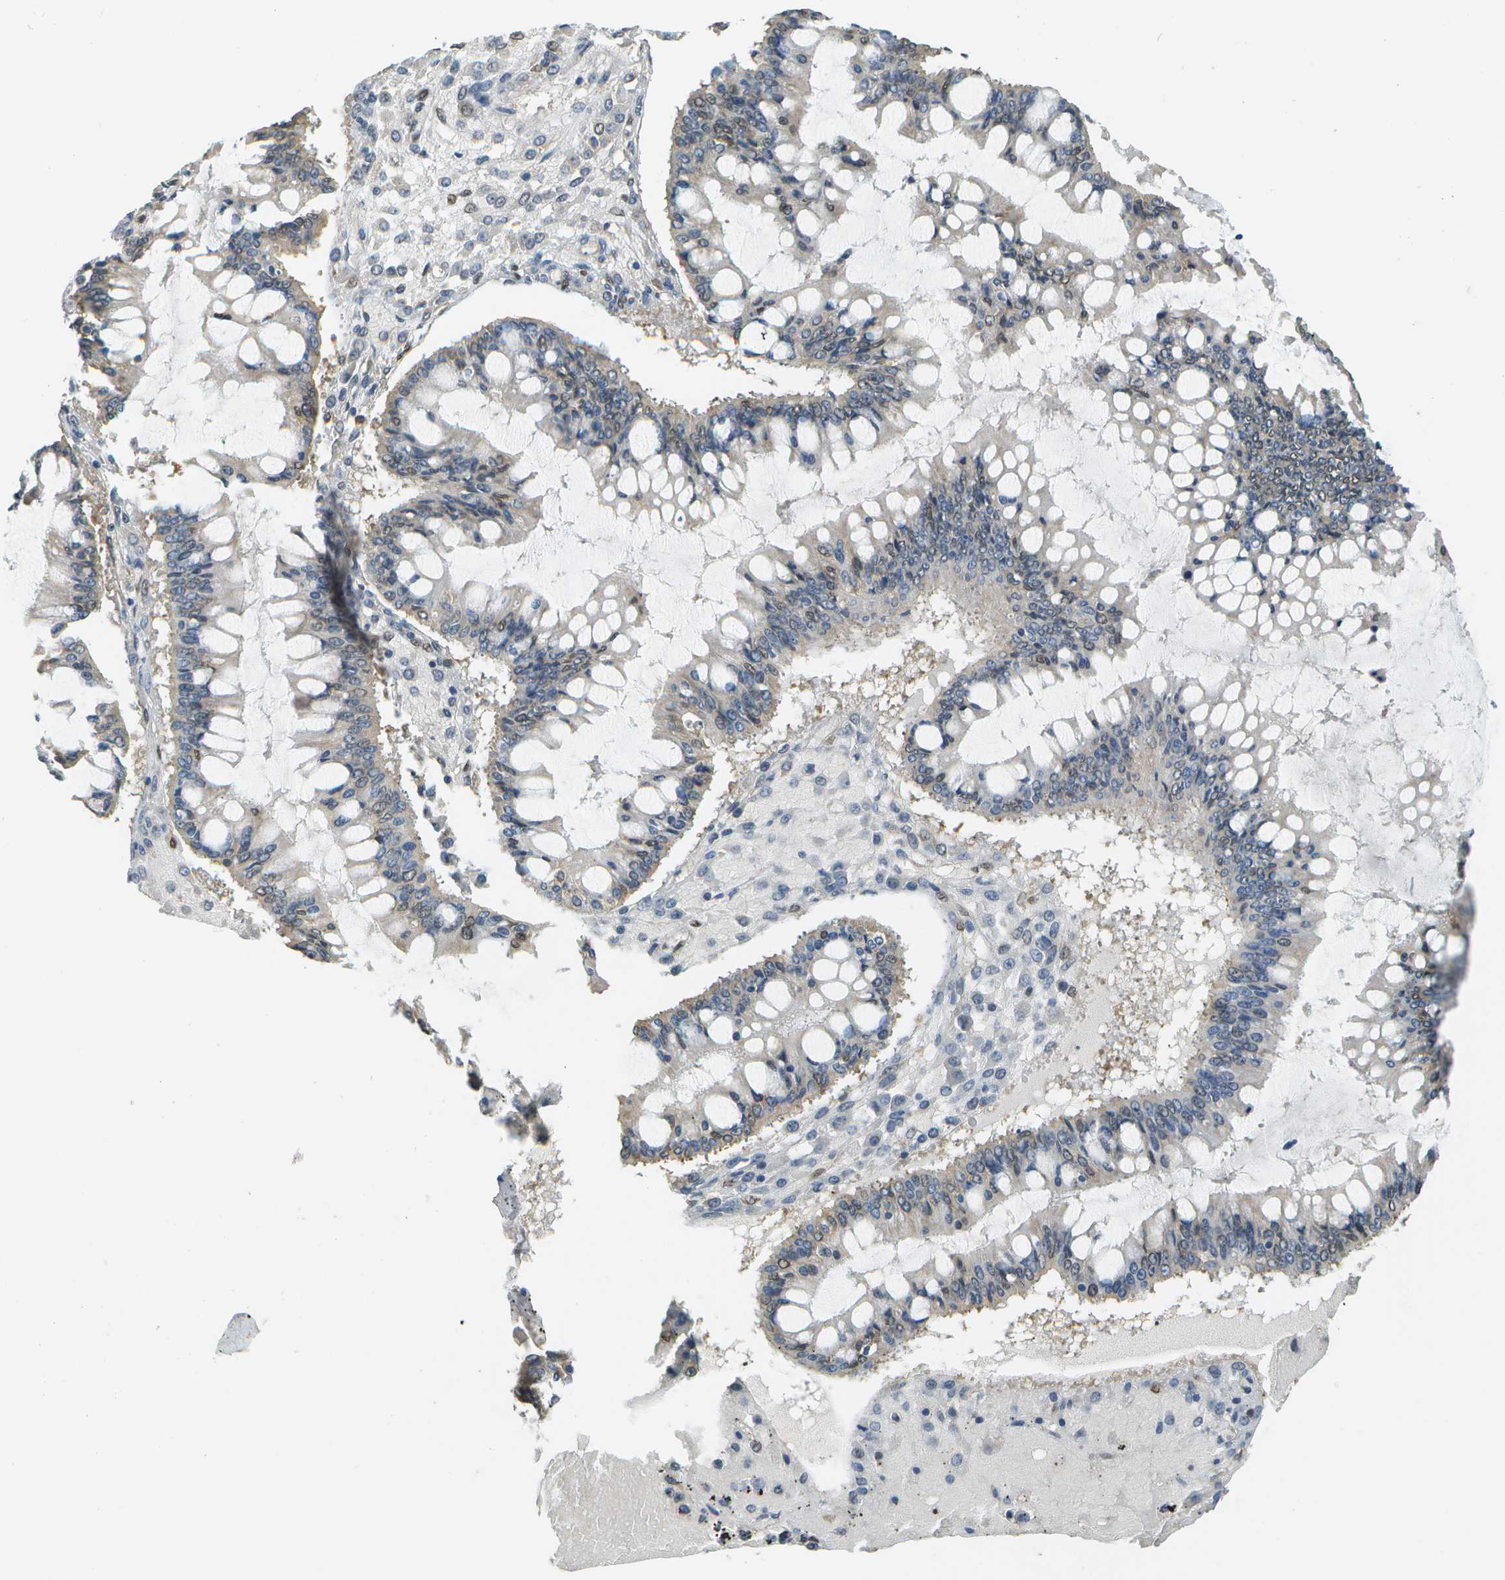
{"staining": {"intensity": "weak", "quantity": "<25%", "location": "cytoplasmic/membranous,nuclear"}, "tissue": "ovarian cancer", "cell_type": "Tumor cells", "image_type": "cancer", "snomed": [{"axis": "morphology", "description": "Cystadenocarcinoma, mucinous, NOS"}, {"axis": "topography", "description": "Ovary"}], "caption": "High magnification brightfield microscopy of ovarian cancer (mucinous cystadenocarcinoma) stained with DAB (3,3'-diaminobenzidine) (brown) and counterstained with hematoxylin (blue): tumor cells show no significant positivity. Nuclei are stained in blue.", "gene": "ABL2", "patient": {"sex": "female", "age": 73}}